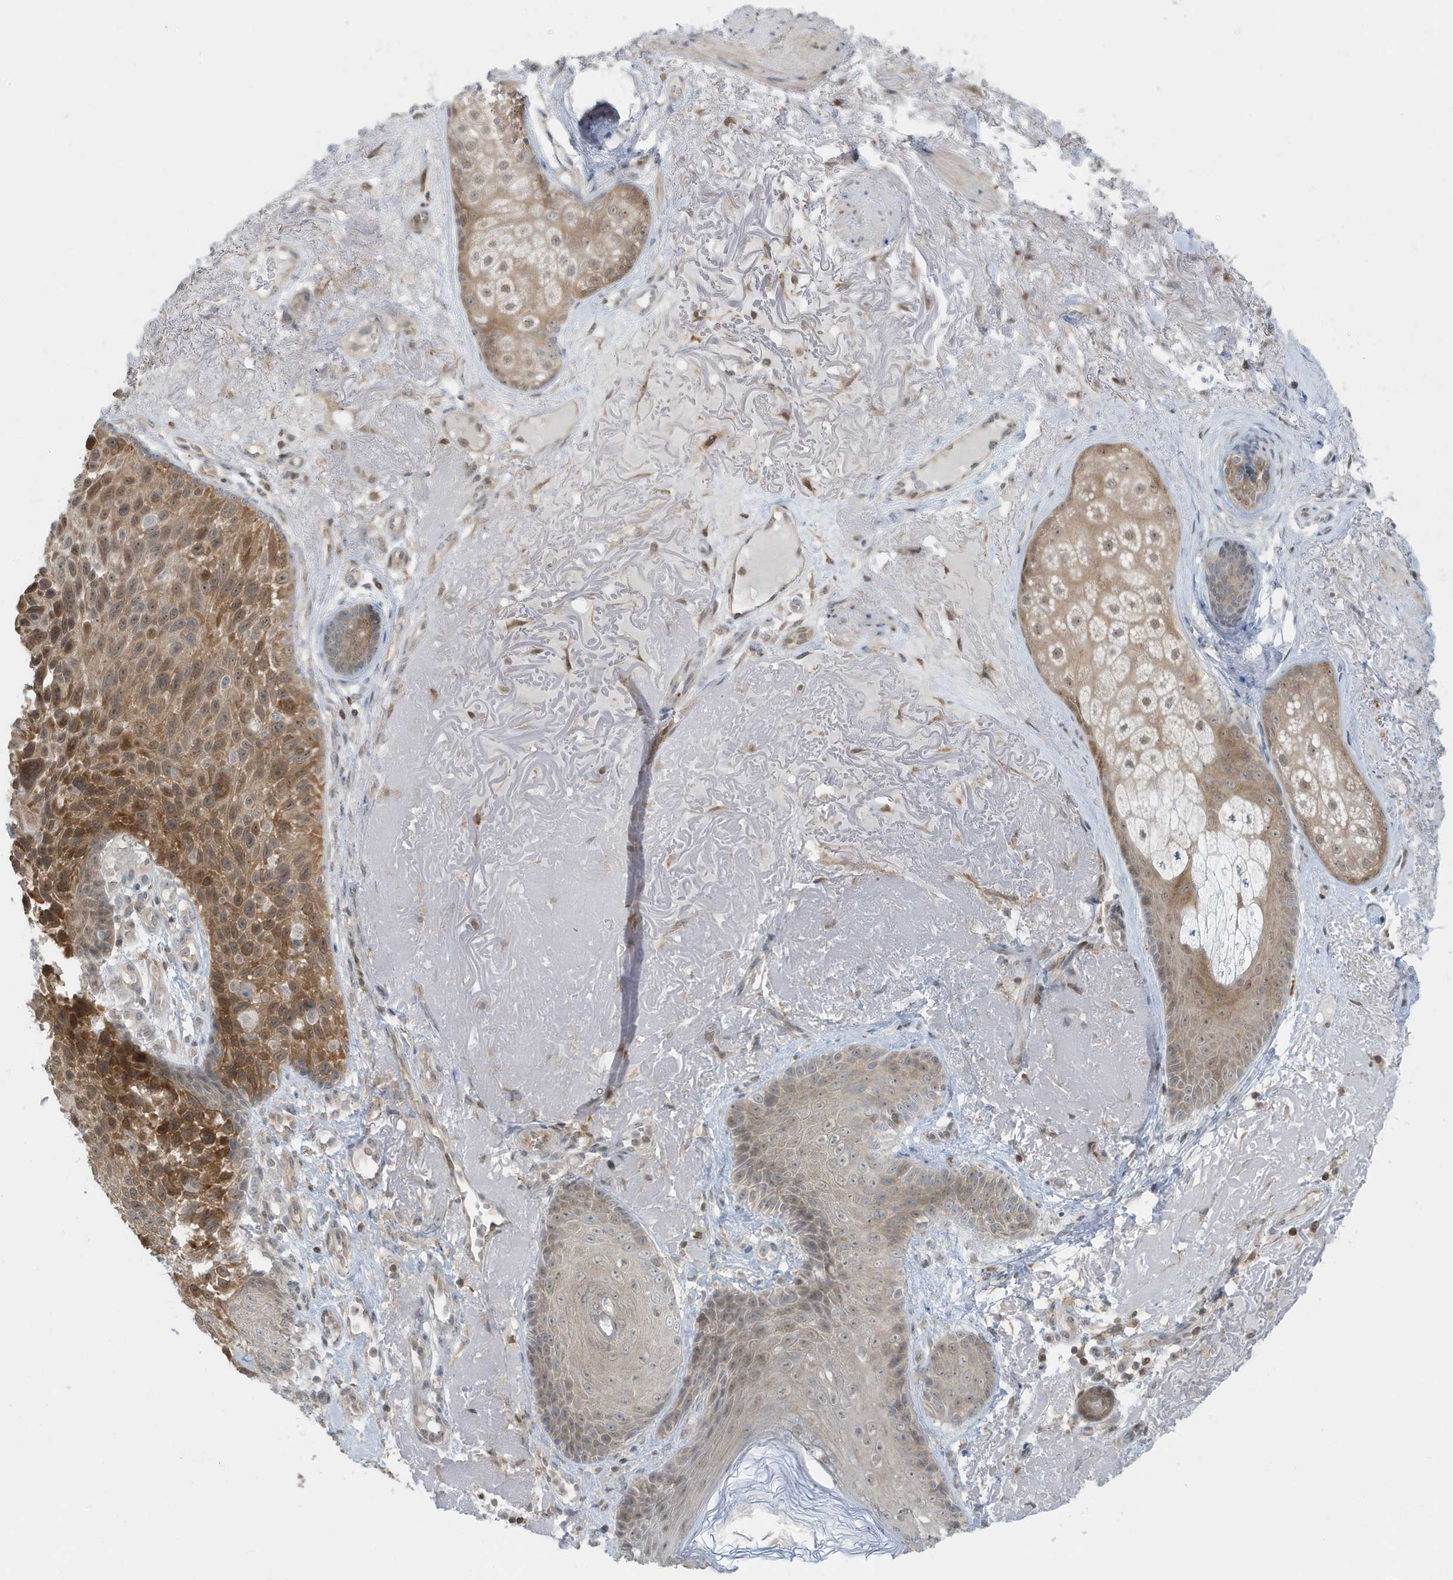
{"staining": {"intensity": "moderate", "quantity": ">75%", "location": "cytoplasmic/membranous,nuclear"}, "tissue": "skin cancer", "cell_type": "Tumor cells", "image_type": "cancer", "snomed": [{"axis": "morphology", "description": "Squamous cell carcinoma, NOS"}, {"axis": "topography", "description": "Skin"}], "caption": "Skin cancer (squamous cell carcinoma) was stained to show a protein in brown. There is medium levels of moderate cytoplasmic/membranous and nuclear positivity in approximately >75% of tumor cells. (IHC, brightfield microscopy, high magnification).", "gene": "OGA", "patient": {"sex": "female", "age": 88}}